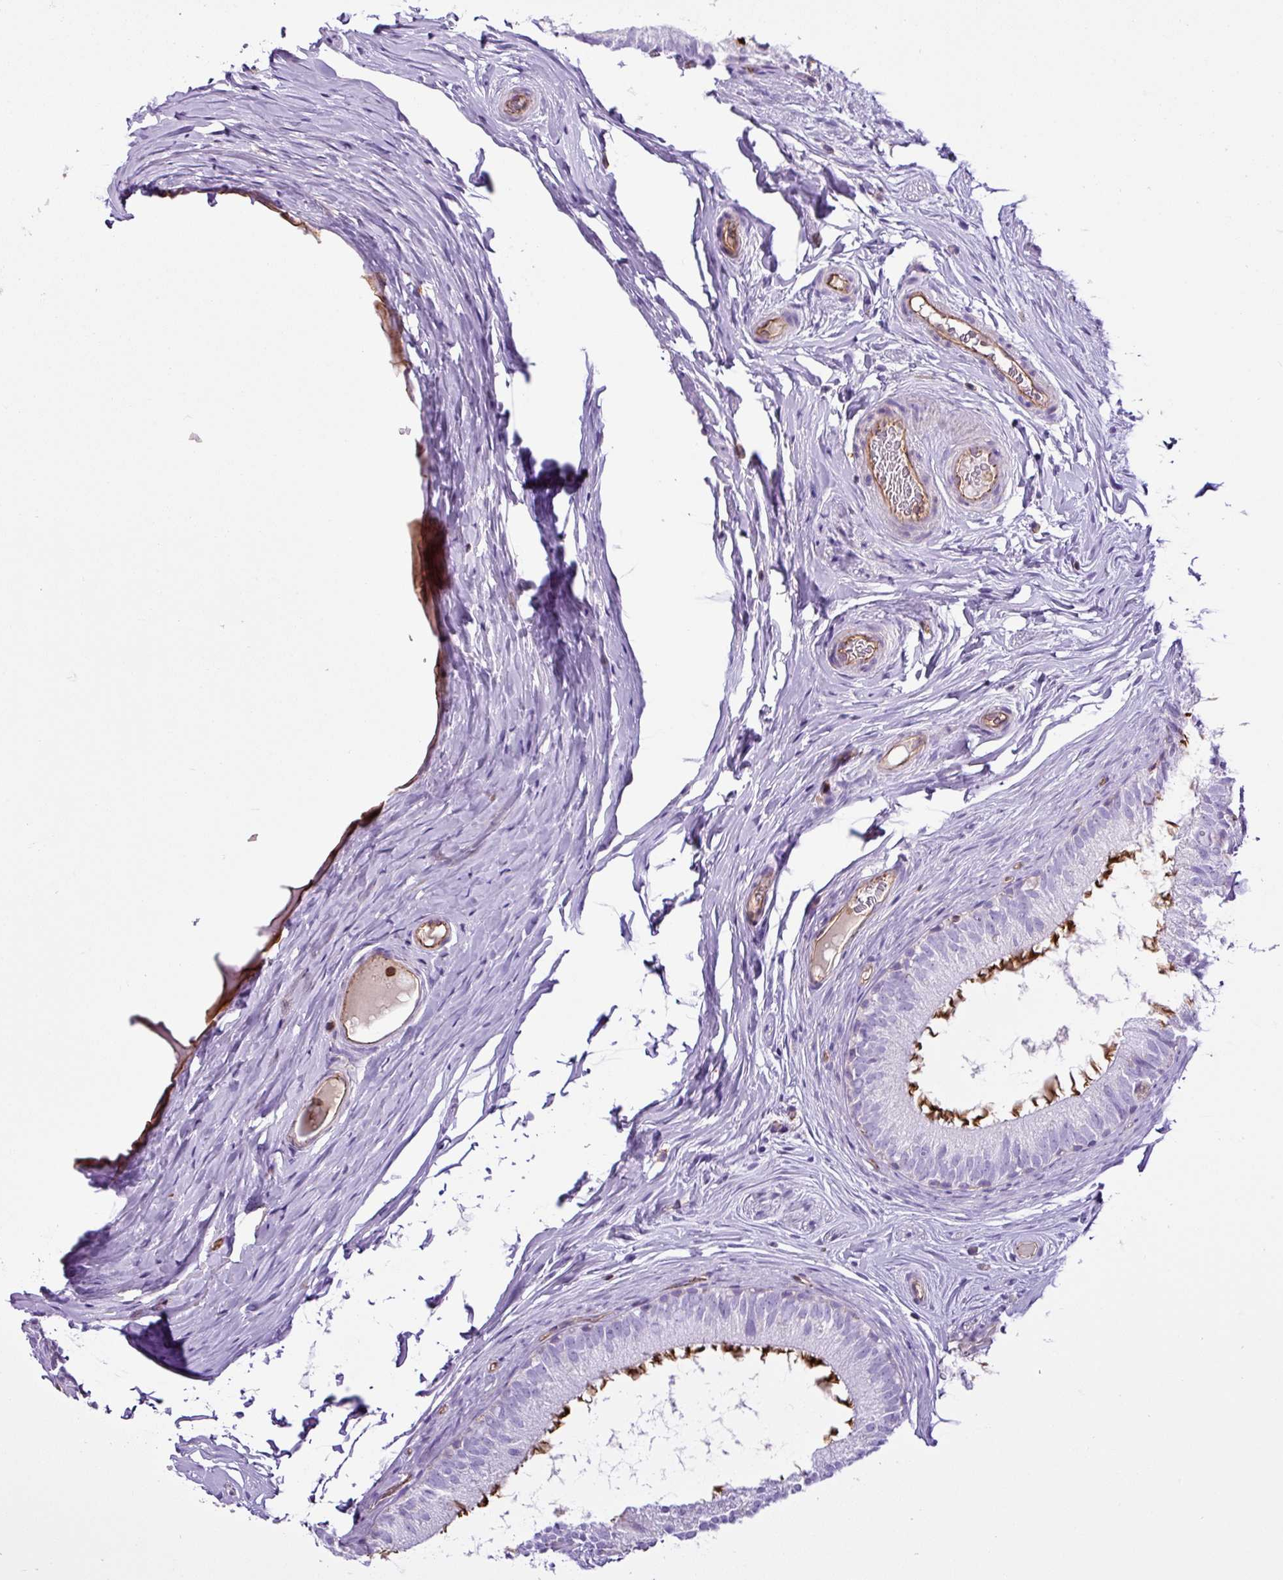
{"staining": {"intensity": "strong", "quantity": "25%-75%", "location": "cytoplasmic/membranous"}, "tissue": "epididymis", "cell_type": "Glandular cells", "image_type": "normal", "snomed": [{"axis": "morphology", "description": "Normal tissue, NOS"}, {"axis": "topography", "description": "Epididymis"}], "caption": "Protein expression analysis of unremarkable human epididymis reveals strong cytoplasmic/membranous expression in approximately 25%-75% of glandular cells.", "gene": "EME2", "patient": {"sex": "male", "age": 25}}